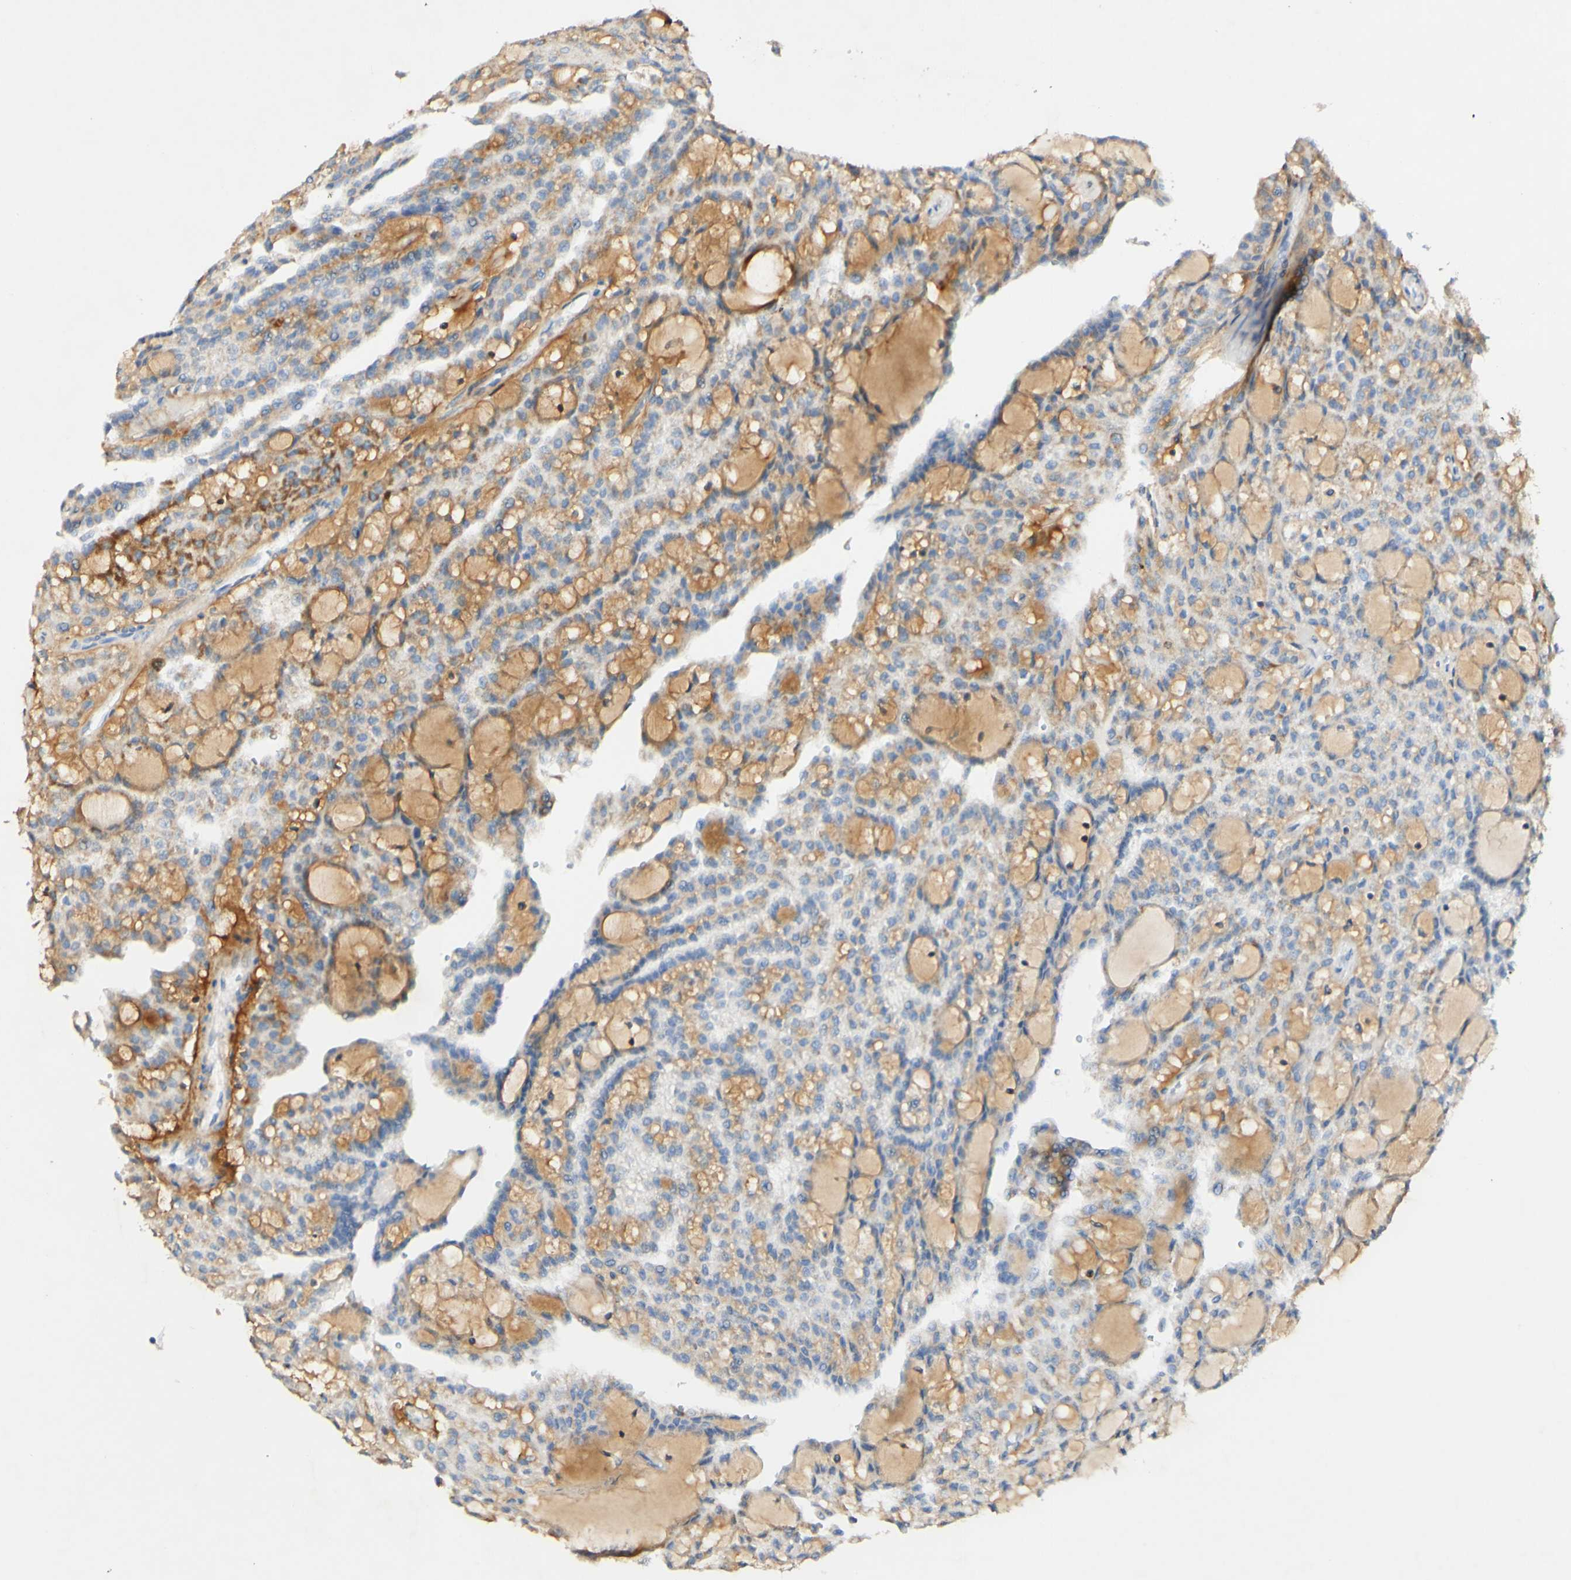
{"staining": {"intensity": "moderate", "quantity": "<25%", "location": "cytoplasmic/membranous"}, "tissue": "renal cancer", "cell_type": "Tumor cells", "image_type": "cancer", "snomed": [{"axis": "morphology", "description": "Adenocarcinoma, NOS"}, {"axis": "topography", "description": "Kidney"}], "caption": "Adenocarcinoma (renal) stained with DAB (3,3'-diaminobenzidine) immunohistochemistry demonstrates low levels of moderate cytoplasmic/membranous staining in approximately <25% of tumor cells.", "gene": "OXCT1", "patient": {"sex": "male", "age": 63}}